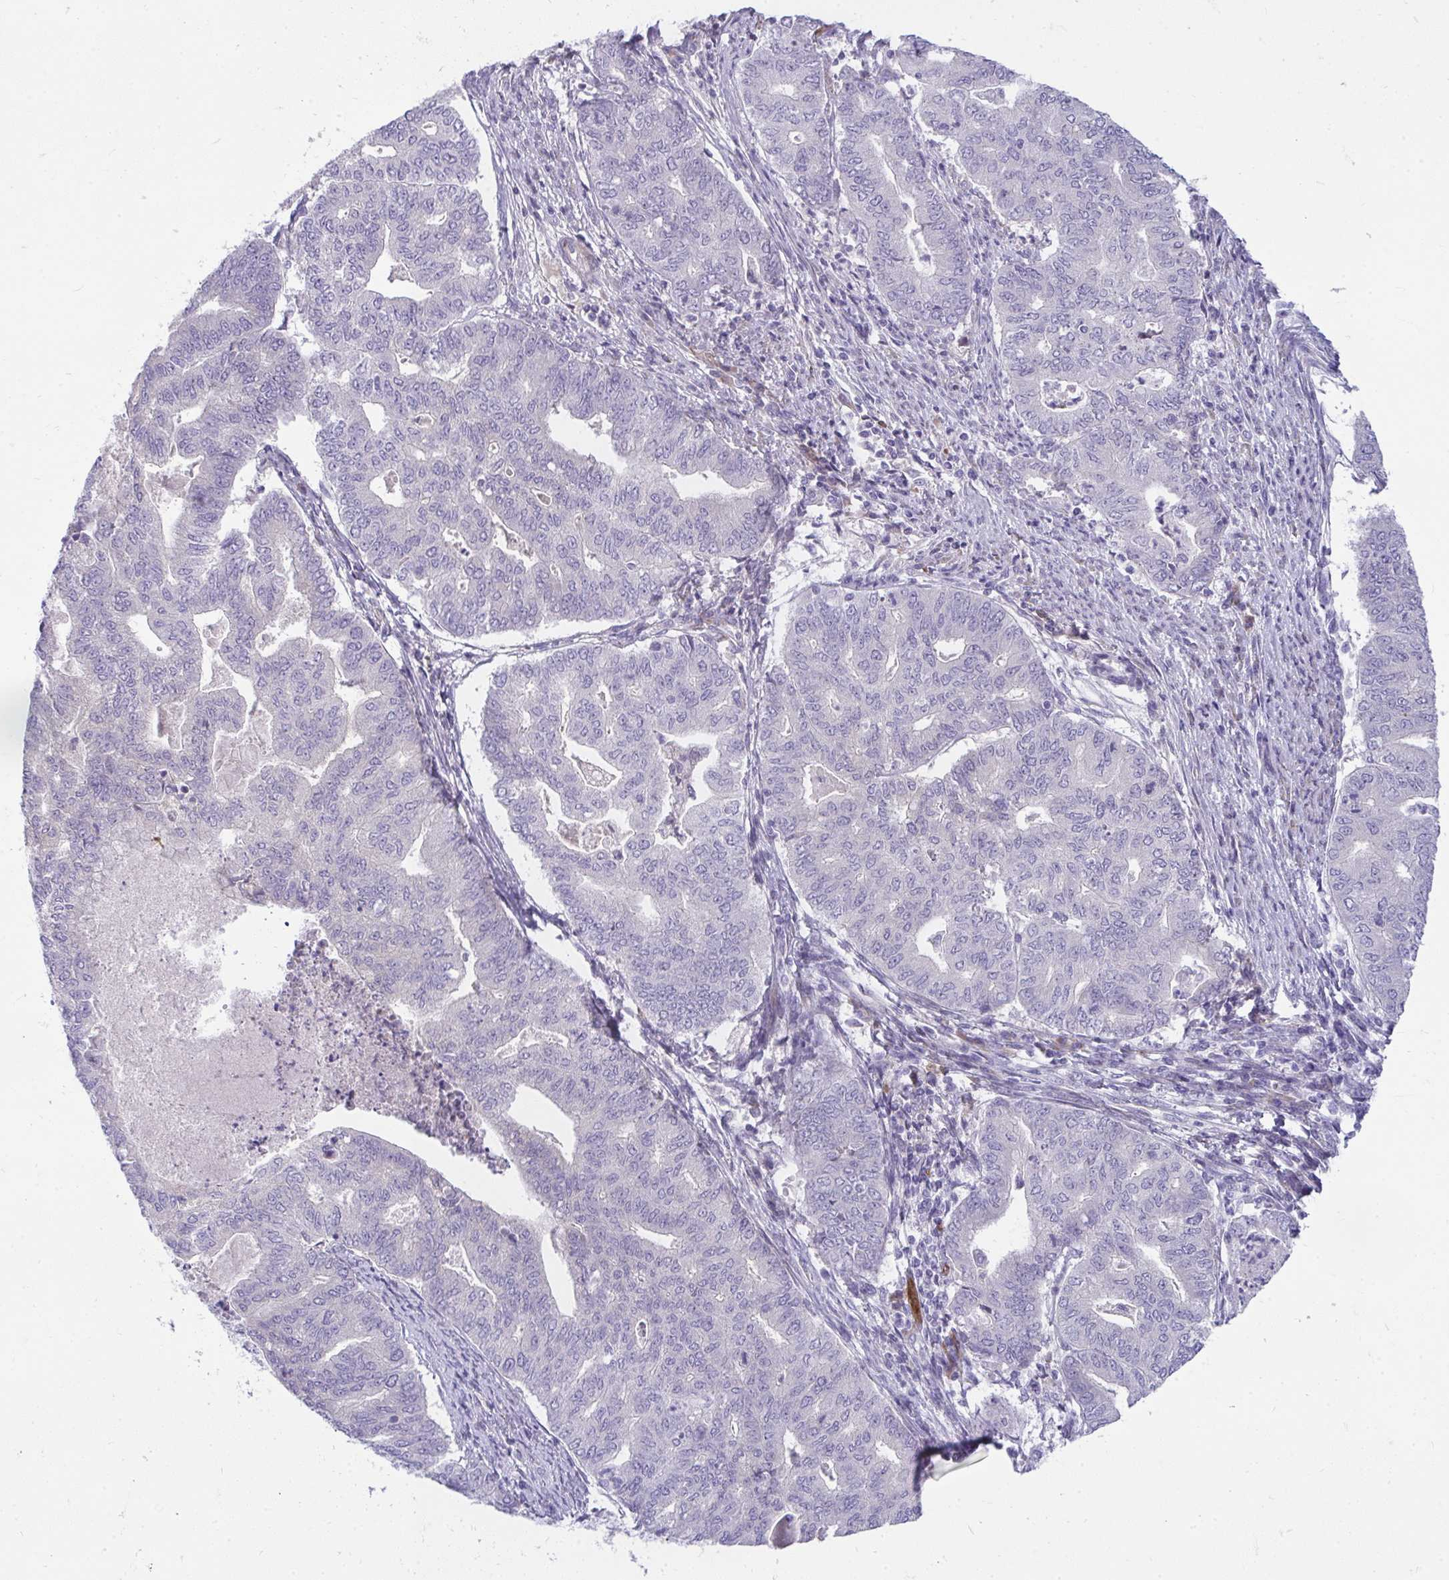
{"staining": {"intensity": "negative", "quantity": "none", "location": "none"}, "tissue": "endometrial cancer", "cell_type": "Tumor cells", "image_type": "cancer", "snomed": [{"axis": "morphology", "description": "Adenocarcinoma, NOS"}, {"axis": "topography", "description": "Endometrium"}], "caption": "Tumor cells are negative for protein expression in human endometrial cancer.", "gene": "PIGZ", "patient": {"sex": "female", "age": 79}}